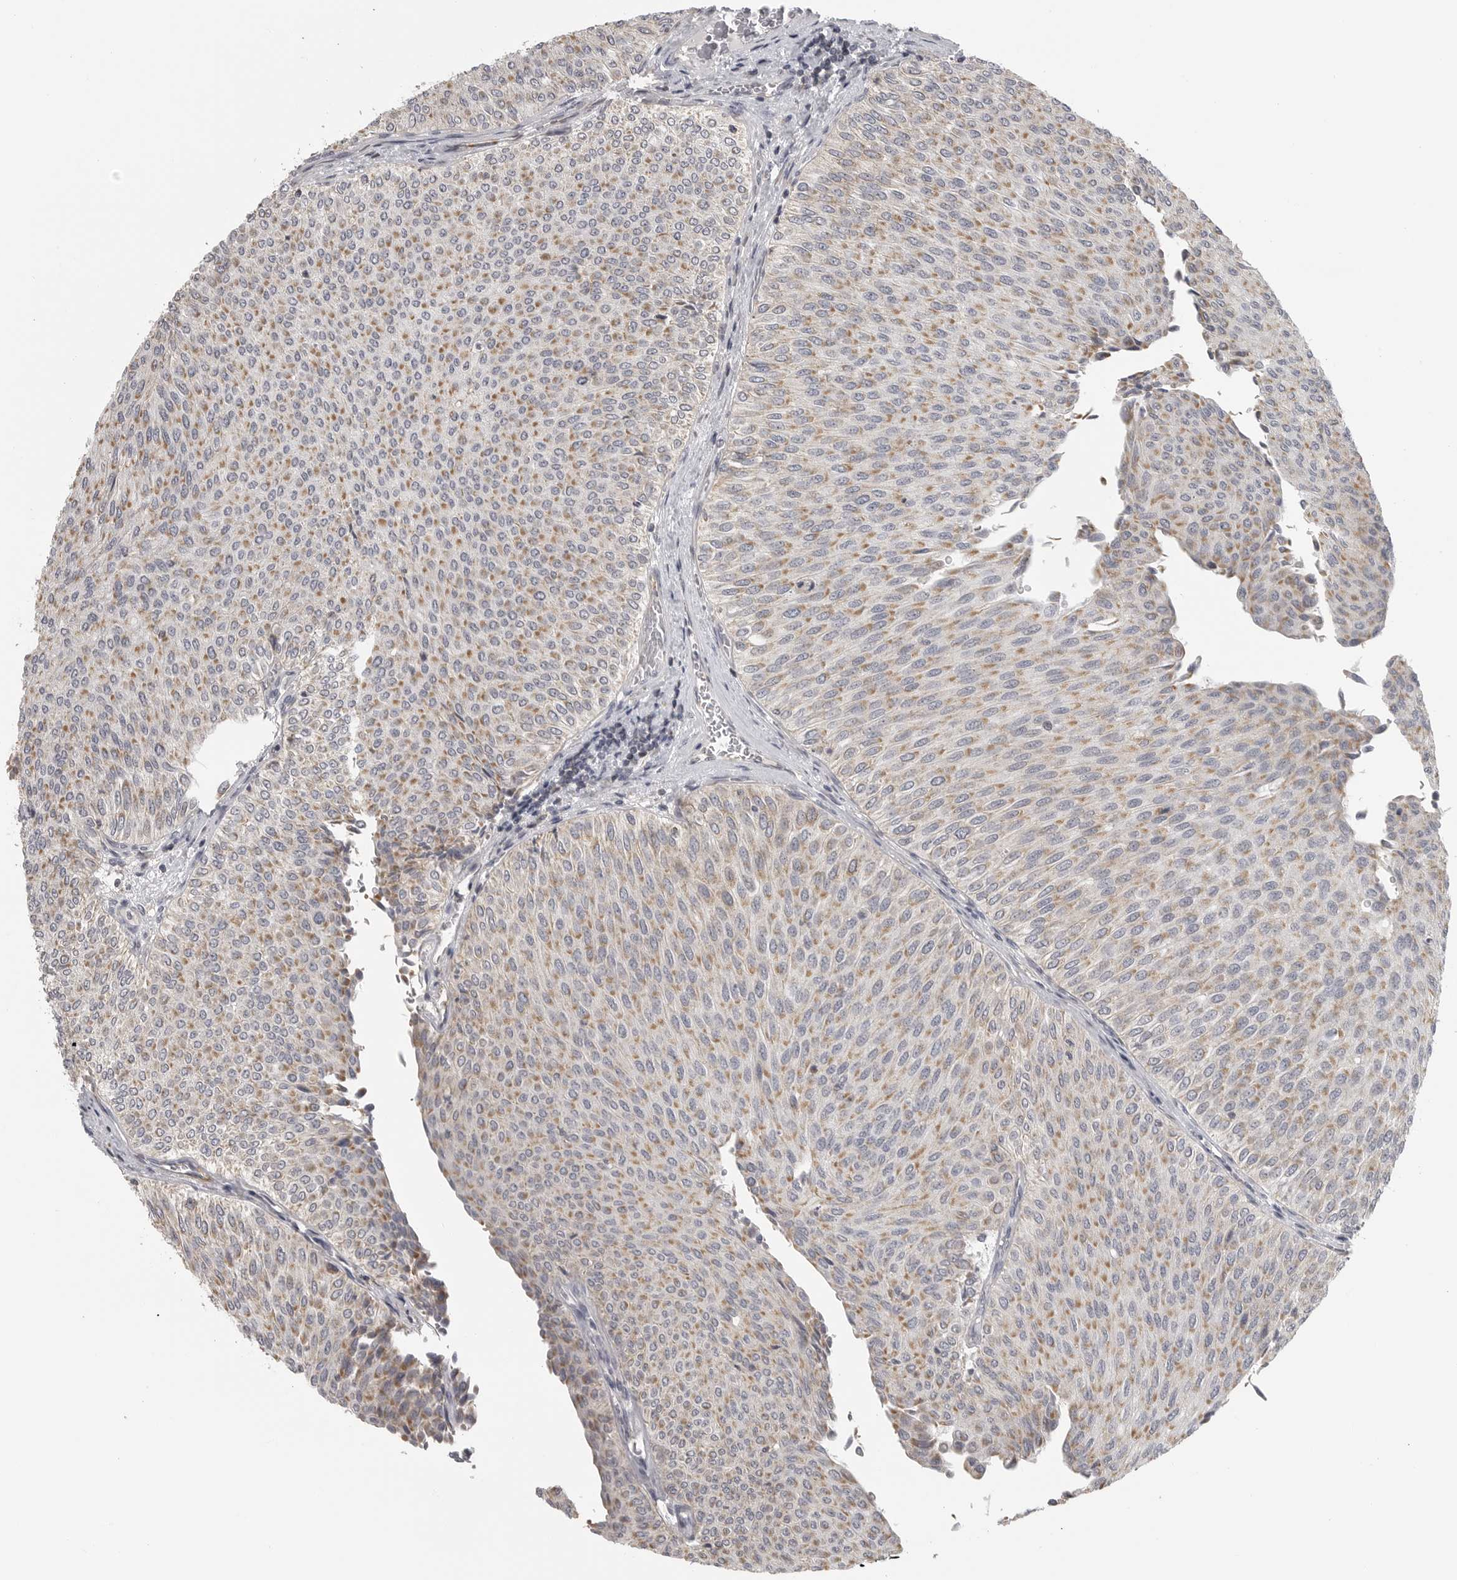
{"staining": {"intensity": "moderate", "quantity": ">75%", "location": "cytoplasmic/membranous"}, "tissue": "urothelial cancer", "cell_type": "Tumor cells", "image_type": "cancer", "snomed": [{"axis": "morphology", "description": "Urothelial carcinoma, Low grade"}, {"axis": "topography", "description": "Urinary bladder"}], "caption": "This is a micrograph of IHC staining of urothelial carcinoma (low-grade), which shows moderate staining in the cytoplasmic/membranous of tumor cells.", "gene": "RXFP3", "patient": {"sex": "male", "age": 78}}